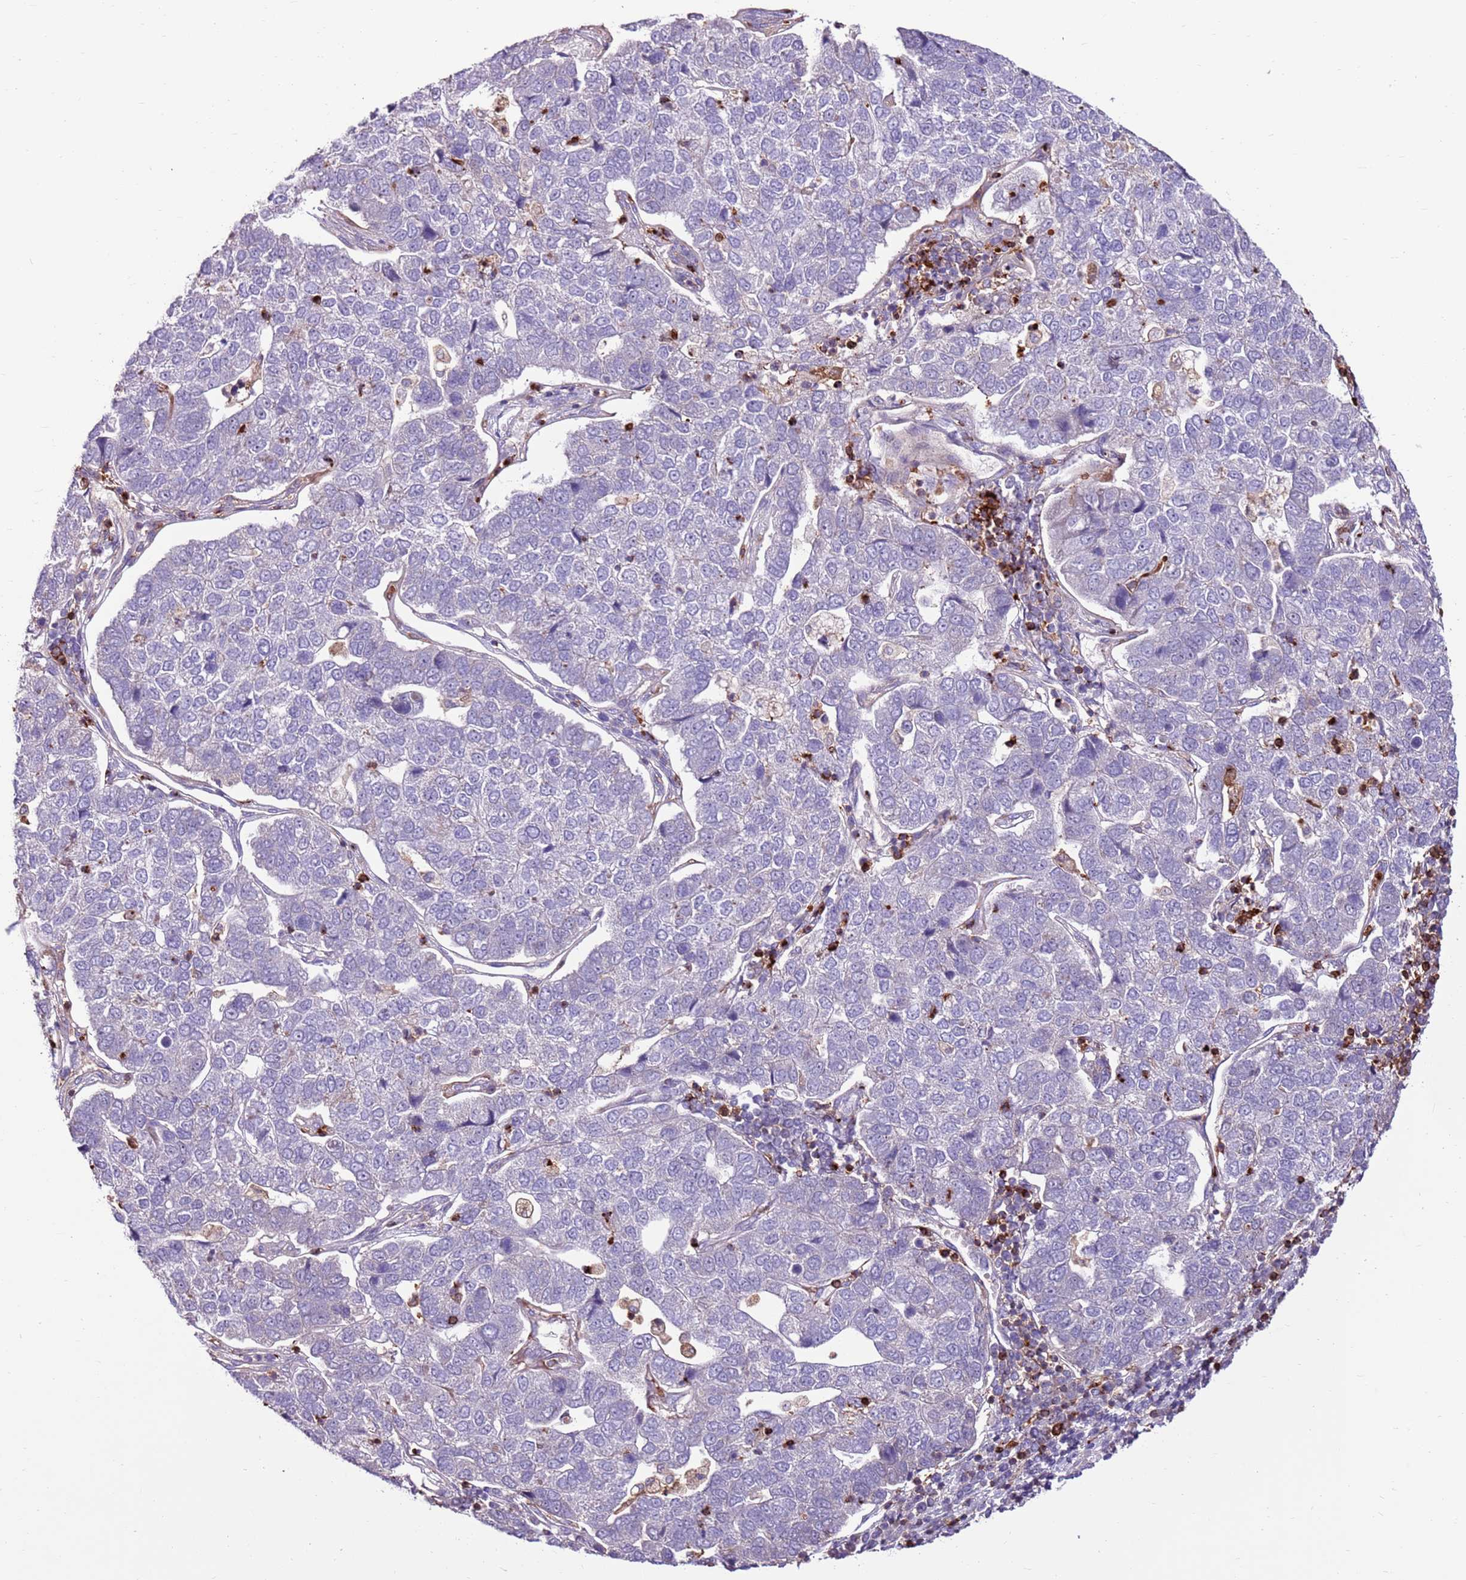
{"staining": {"intensity": "negative", "quantity": "none", "location": "none"}, "tissue": "pancreatic cancer", "cell_type": "Tumor cells", "image_type": "cancer", "snomed": [{"axis": "morphology", "description": "Adenocarcinoma, NOS"}, {"axis": "topography", "description": "Pancreas"}], "caption": "Tumor cells show no significant positivity in adenocarcinoma (pancreatic).", "gene": "ZSWIM1", "patient": {"sex": "female", "age": 61}}